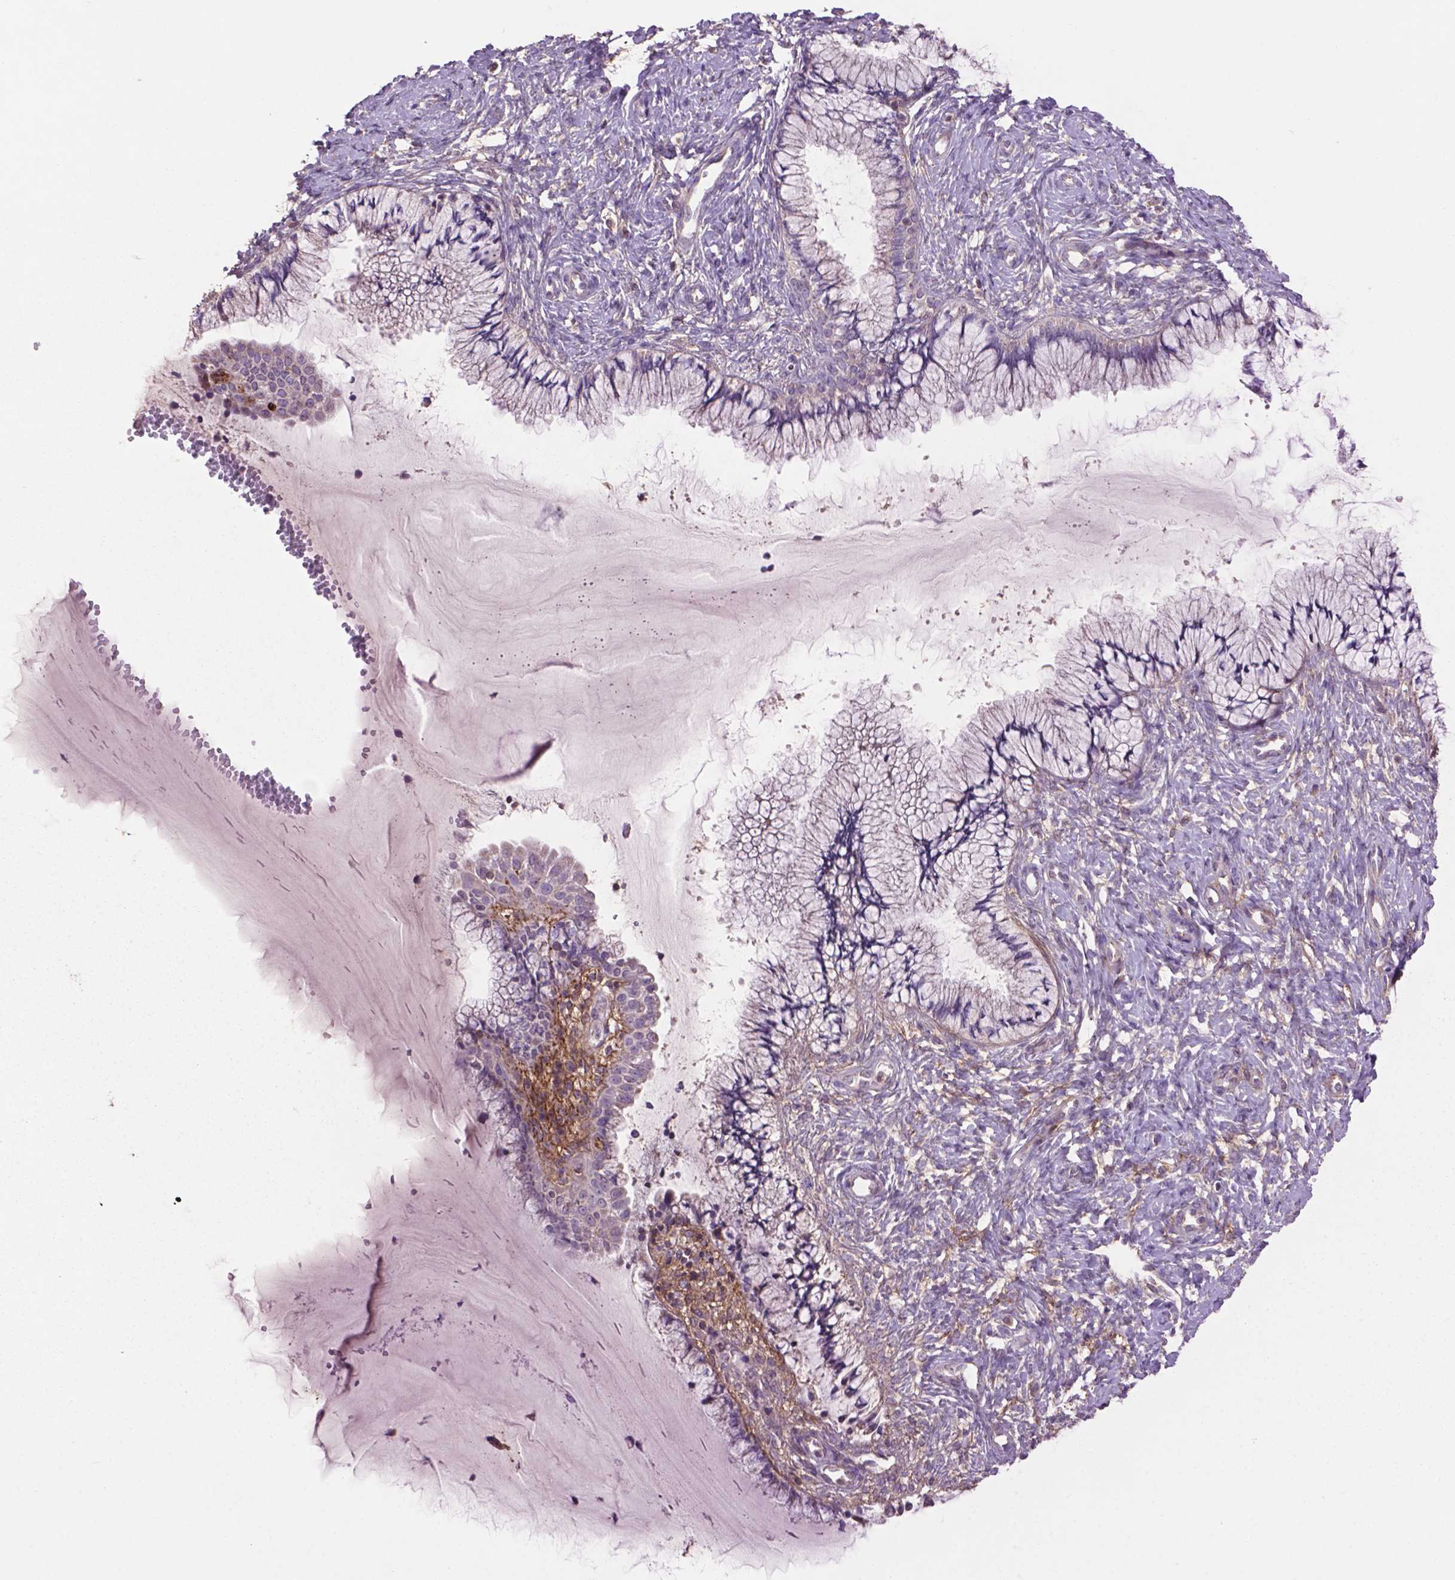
{"staining": {"intensity": "negative", "quantity": "none", "location": "none"}, "tissue": "cervix", "cell_type": "Glandular cells", "image_type": "normal", "snomed": [{"axis": "morphology", "description": "Normal tissue, NOS"}, {"axis": "topography", "description": "Cervix"}], "caption": "The micrograph exhibits no staining of glandular cells in benign cervix. (DAB immunohistochemistry (IHC) with hematoxylin counter stain).", "gene": "LRRC3C", "patient": {"sex": "female", "age": 37}}